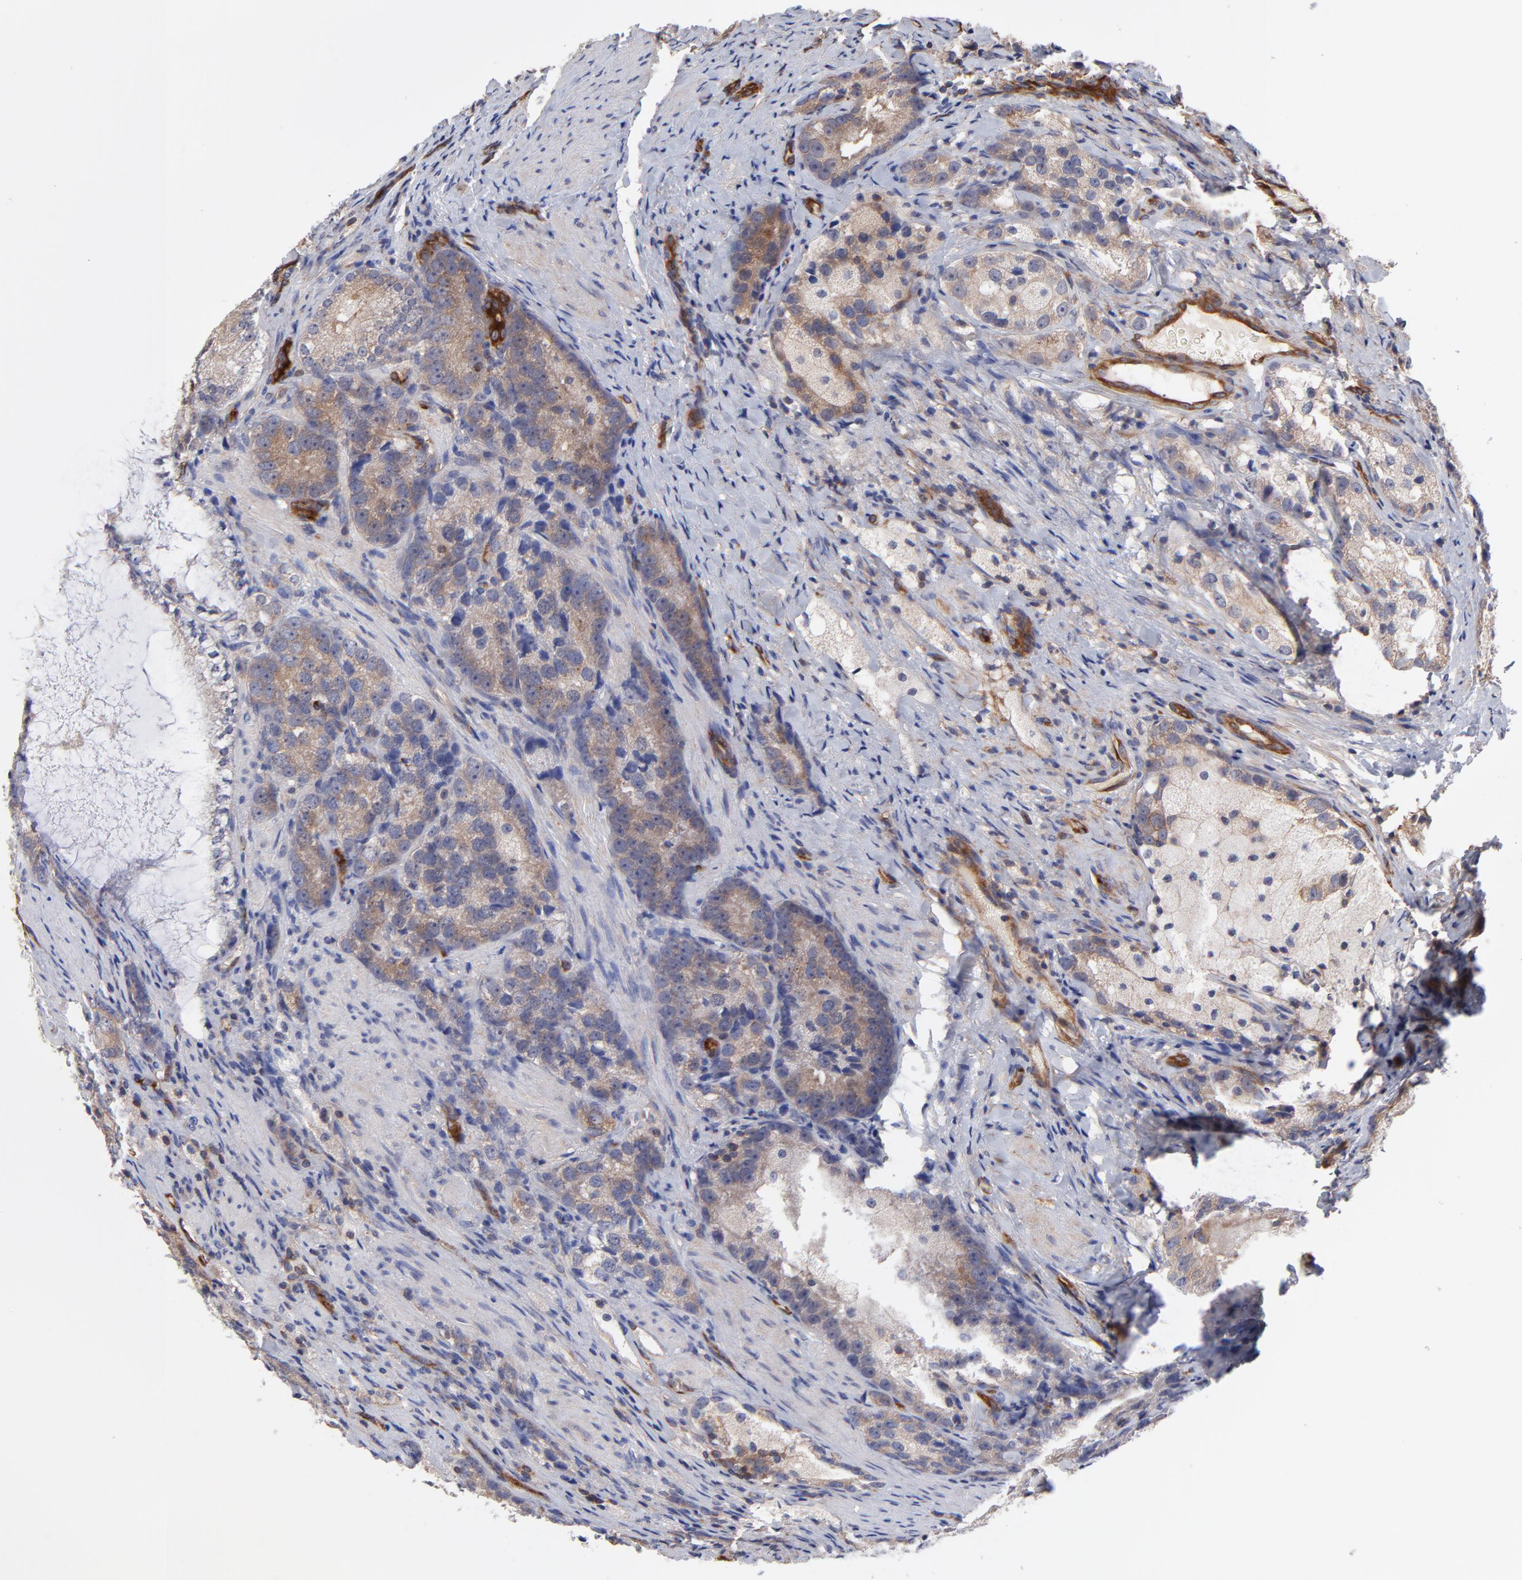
{"staining": {"intensity": "weak", "quantity": "25%-75%", "location": "cytoplasmic/membranous"}, "tissue": "prostate cancer", "cell_type": "Tumor cells", "image_type": "cancer", "snomed": [{"axis": "morphology", "description": "Adenocarcinoma, High grade"}, {"axis": "topography", "description": "Prostate"}], "caption": "Weak cytoplasmic/membranous expression for a protein is appreciated in about 25%-75% of tumor cells of high-grade adenocarcinoma (prostate) using IHC.", "gene": "ASB7", "patient": {"sex": "male", "age": 63}}